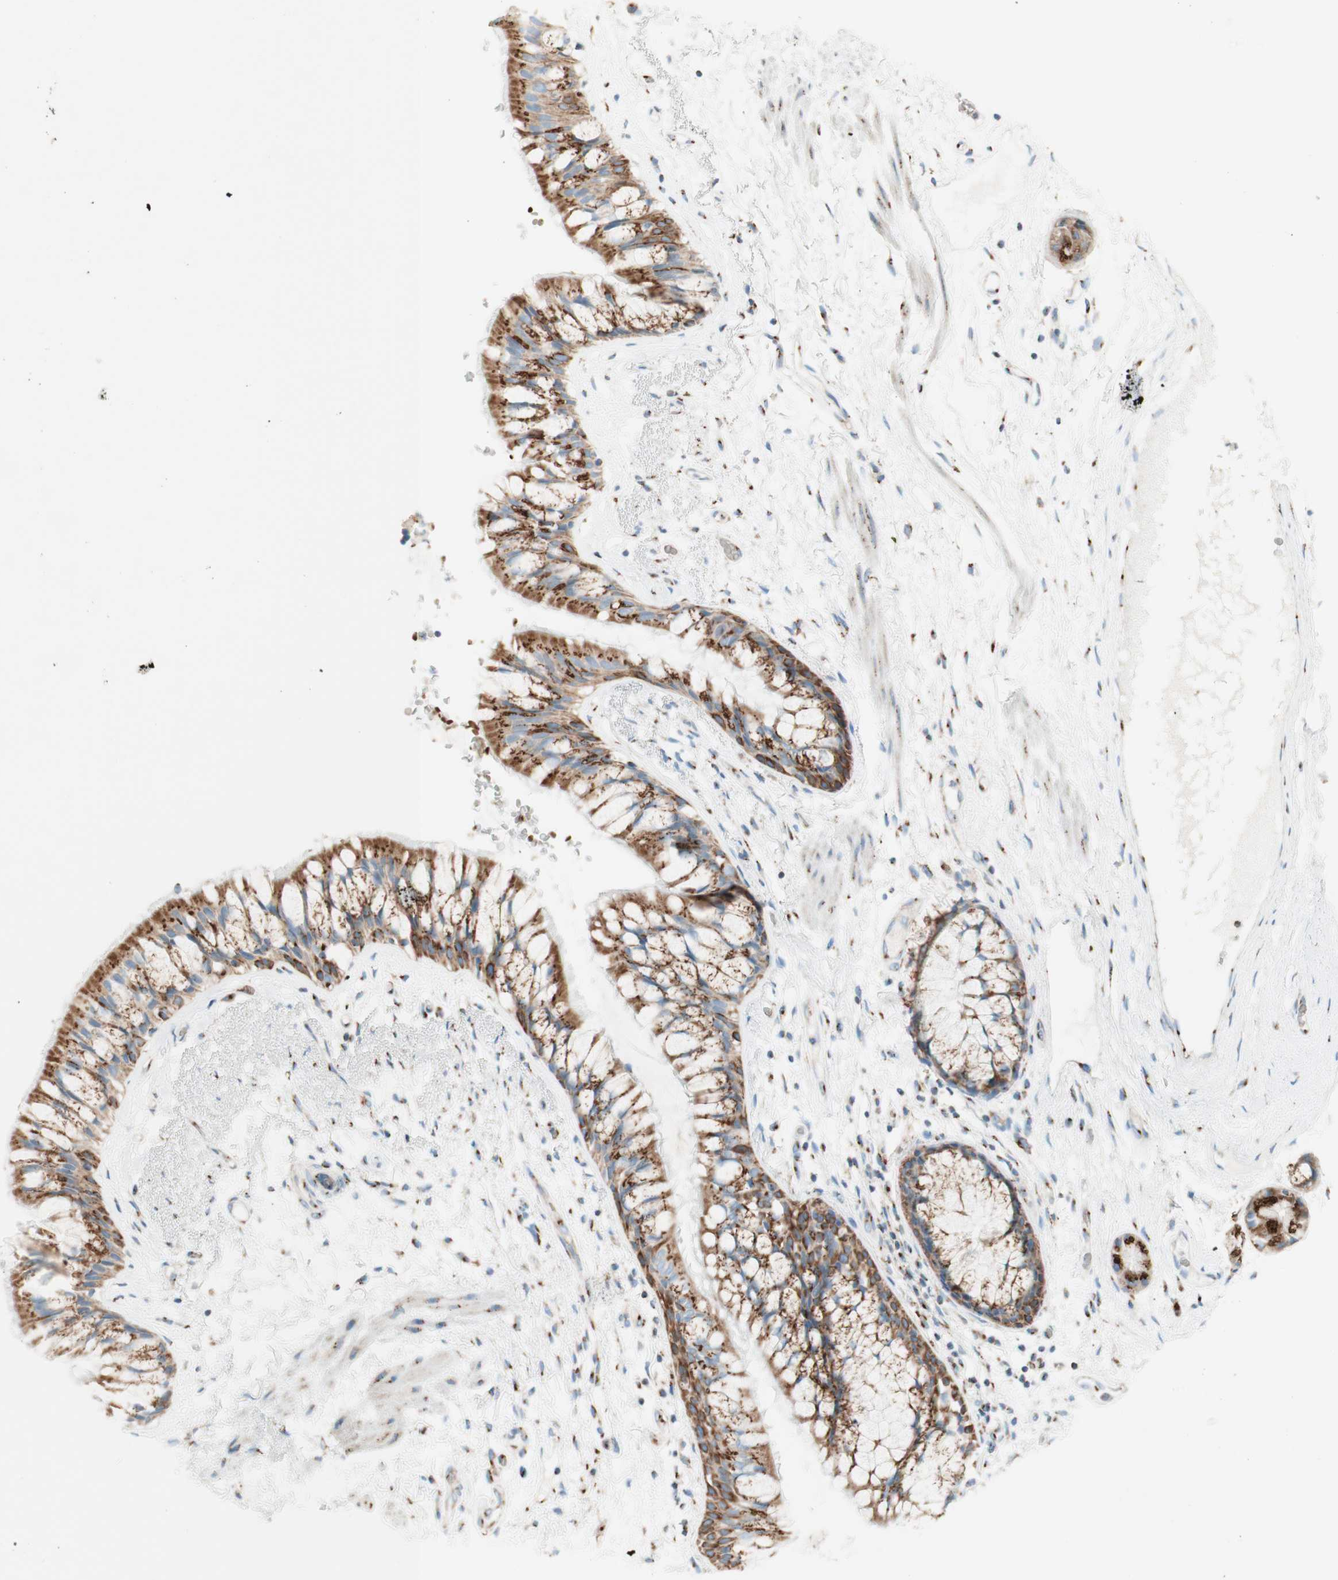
{"staining": {"intensity": "strong", "quantity": ">75%", "location": "cytoplasmic/membranous"}, "tissue": "bronchus", "cell_type": "Respiratory epithelial cells", "image_type": "normal", "snomed": [{"axis": "morphology", "description": "Normal tissue, NOS"}, {"axis": "topography", "description": "Bronchus"}], "caption": "This micrograph demonstrates immunohistochemistry staining of normal human bronchus, with high strong cytoplasmic/membranous expression in about >75% of respiratory epithelial cells.", "gene": "GOLGB1", "patient": {"sex": "male", "age": 66}}